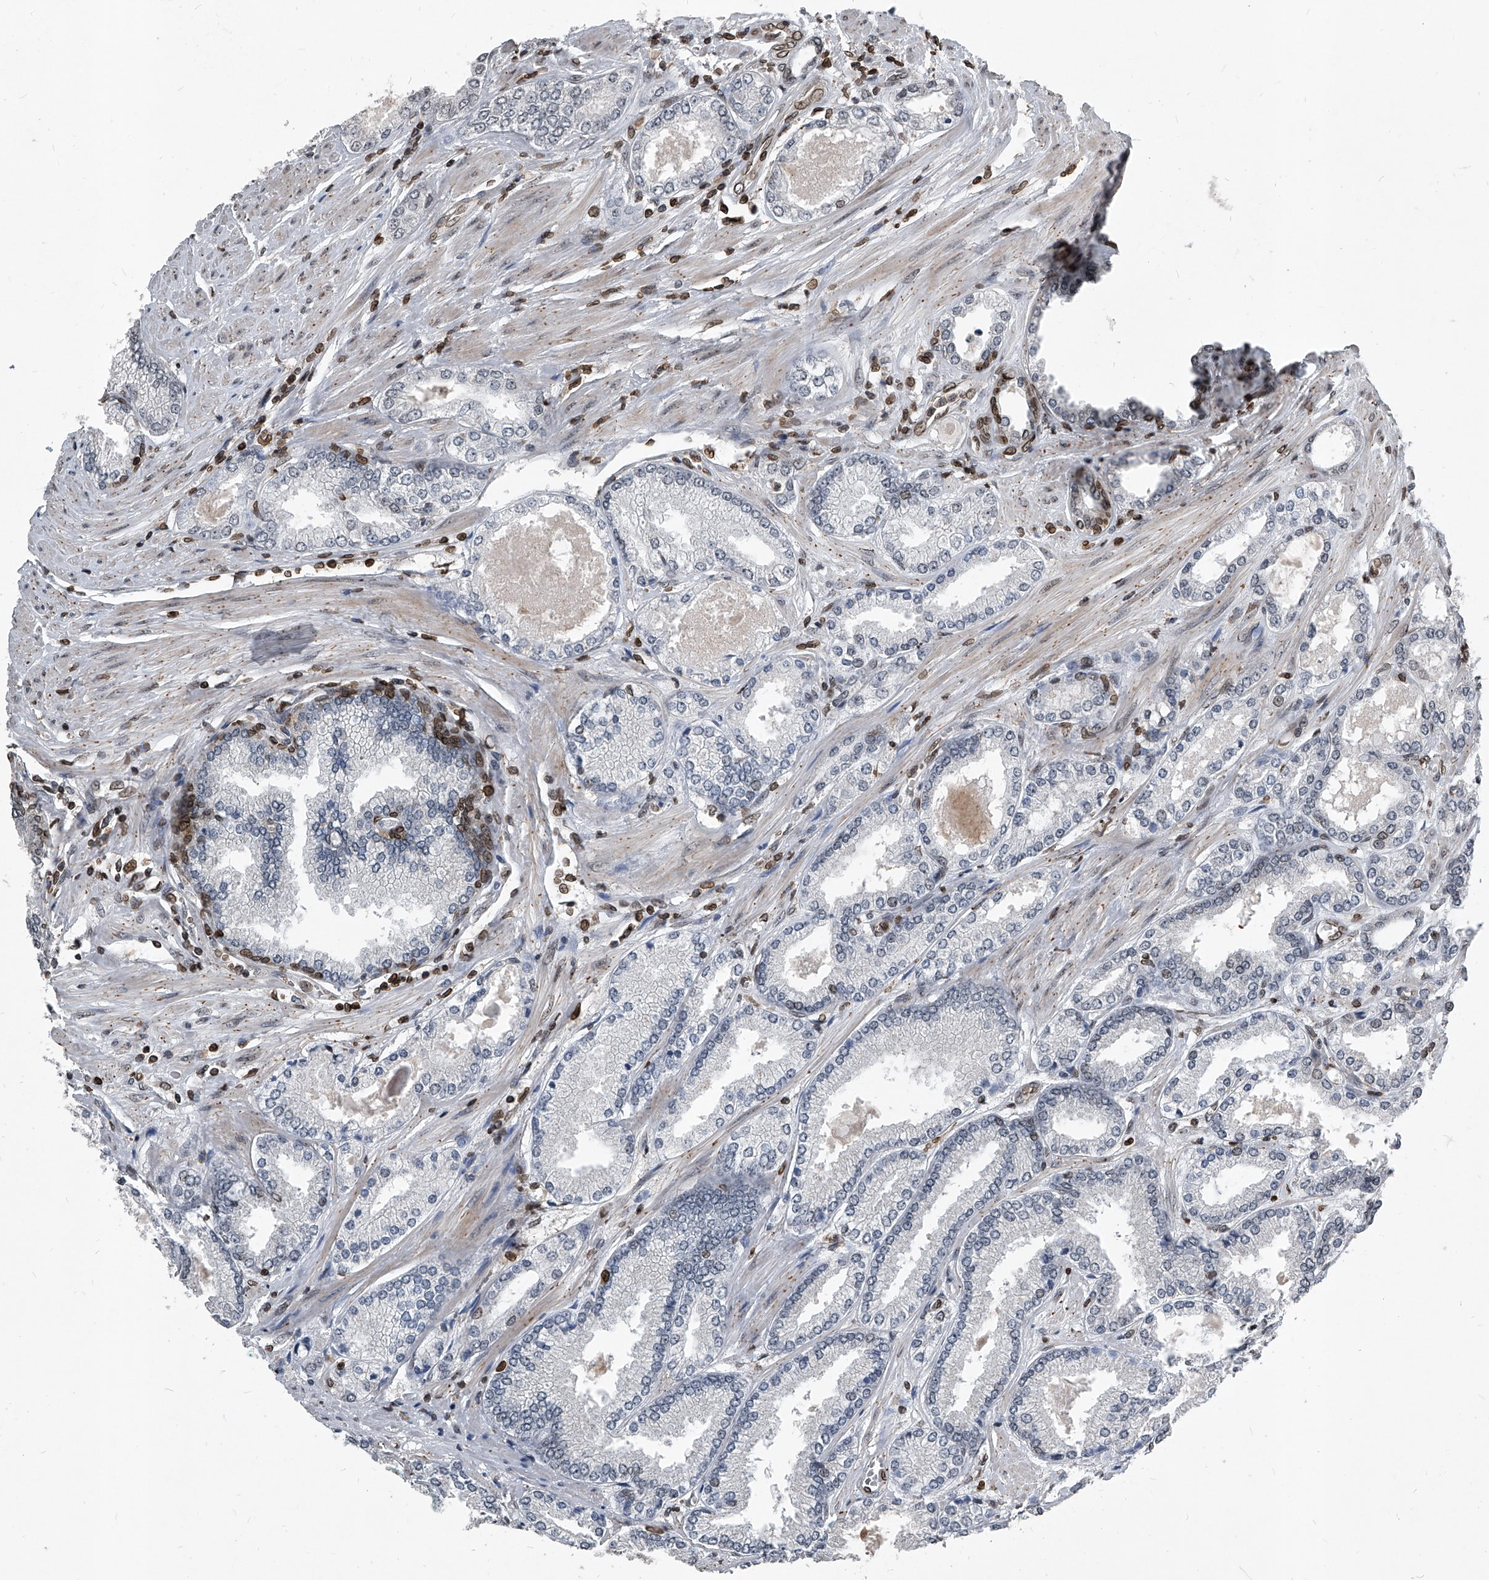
{"staining": {"intensity": "negative", "quantity": "none", "location": "none"}, "tissue": "prostate cancer", "cell_type": "Tumor cells", "image_type": "cancer", "snomed": [{"axis": "morphology", "description": "Adenocarcinoma, Low grade"}, {"axis": "topography", "description": "Prostate"}], "caption": "Micrograph shows no protein staining in tumor cells of prostate adenocarcinoma (low-grade) tissue.", "gene": "PHF20", "patient": {"sex": "male", "age": 62}}